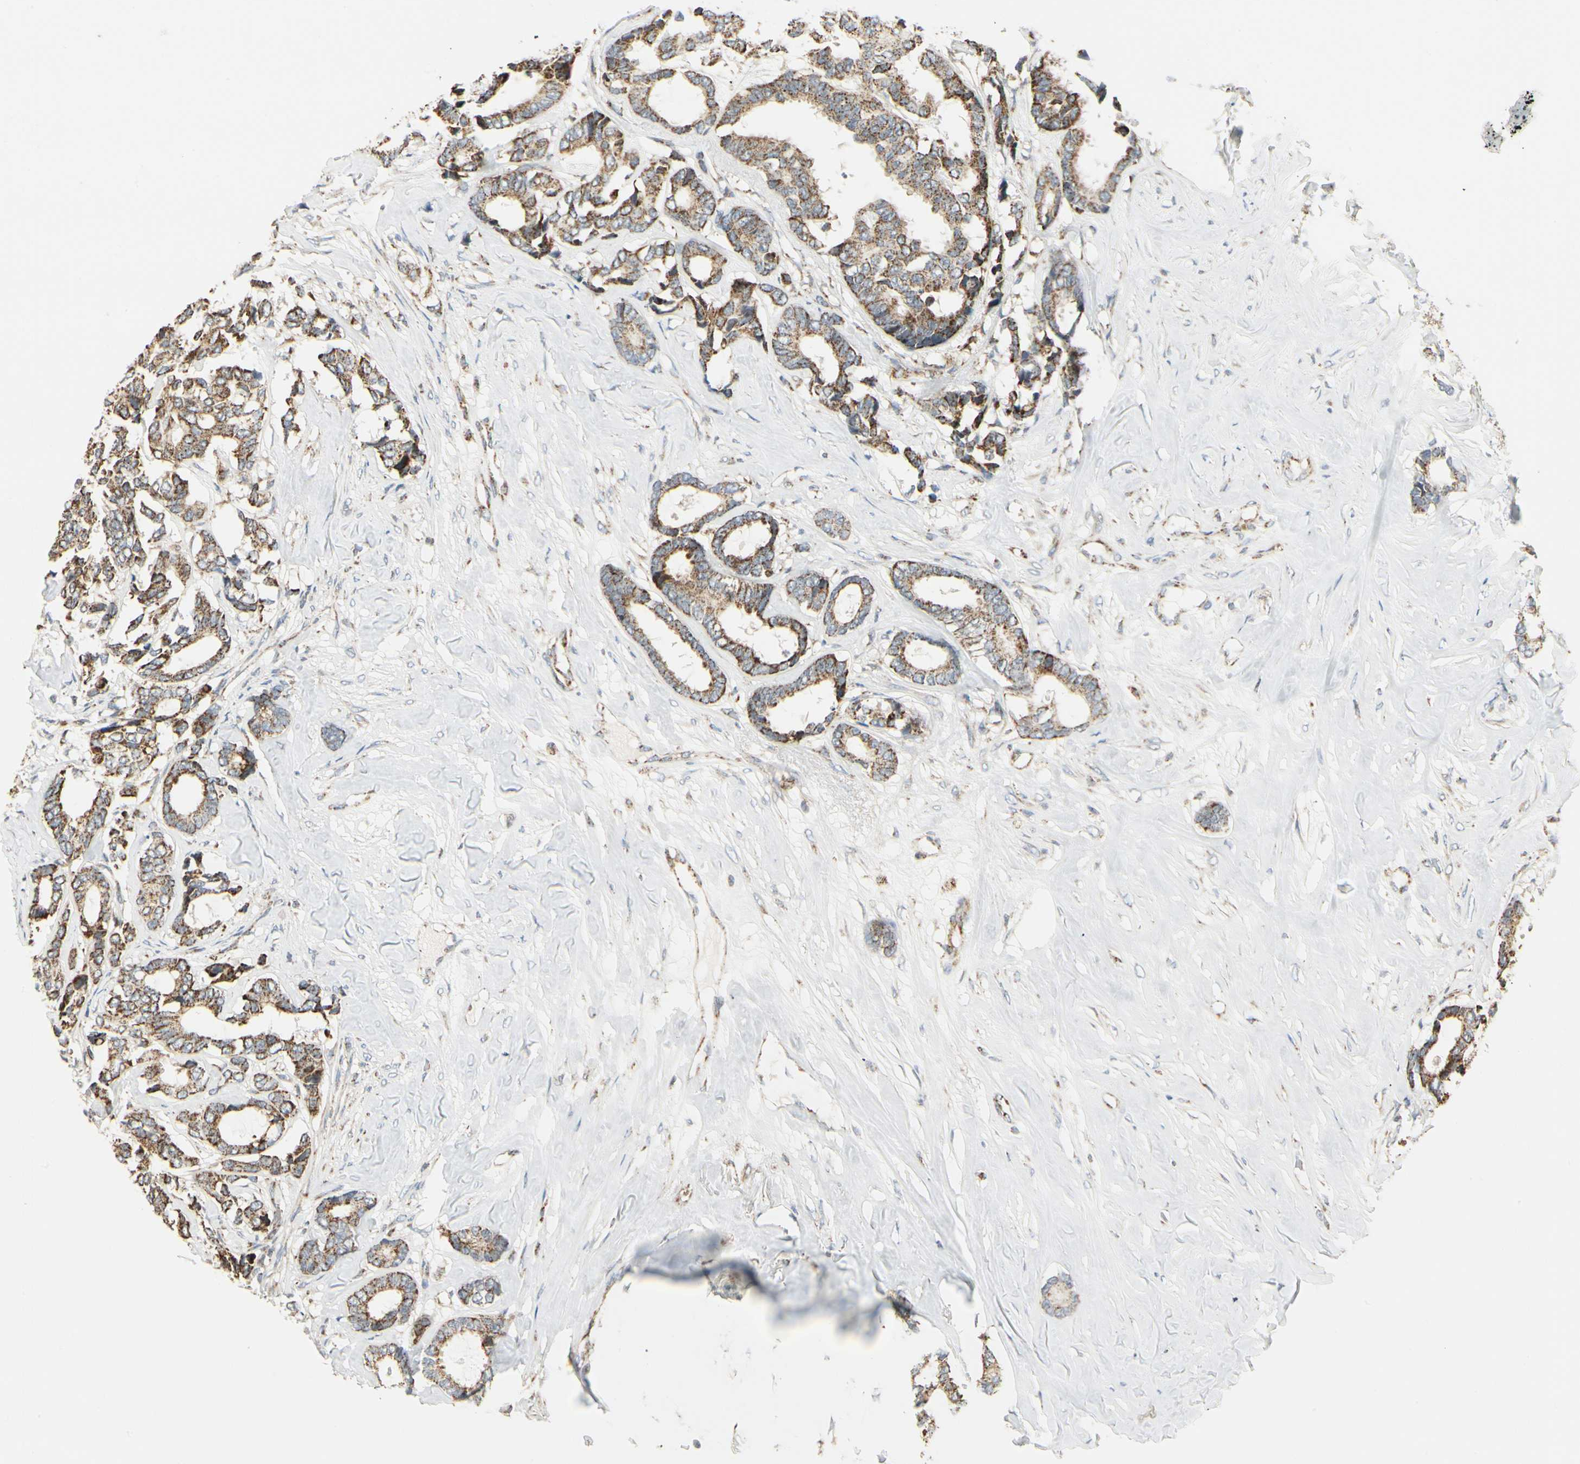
{"staining": {"intensity": "strong", "quantity": ">75%", "location": "cytoplasmic/membranous"}, "tissue": "breast cancer", "cell_type": "Tumor cells", "image_type": "cancer", "snomed": [{"axis": "morphology", "description": "Duct carcinoma"}, {"axis": "topography", "description": "Breast"}], "caption": "An immunohistochemistry (IHC) photomicrograph of neoplastic tissue is shown. Protein staining in brown shows strong cytoplasmic/membranous positivity in breast cancer within tumor cells.", "gene": "ANKS6", "patient": {"sex": "female", "age": 87}}